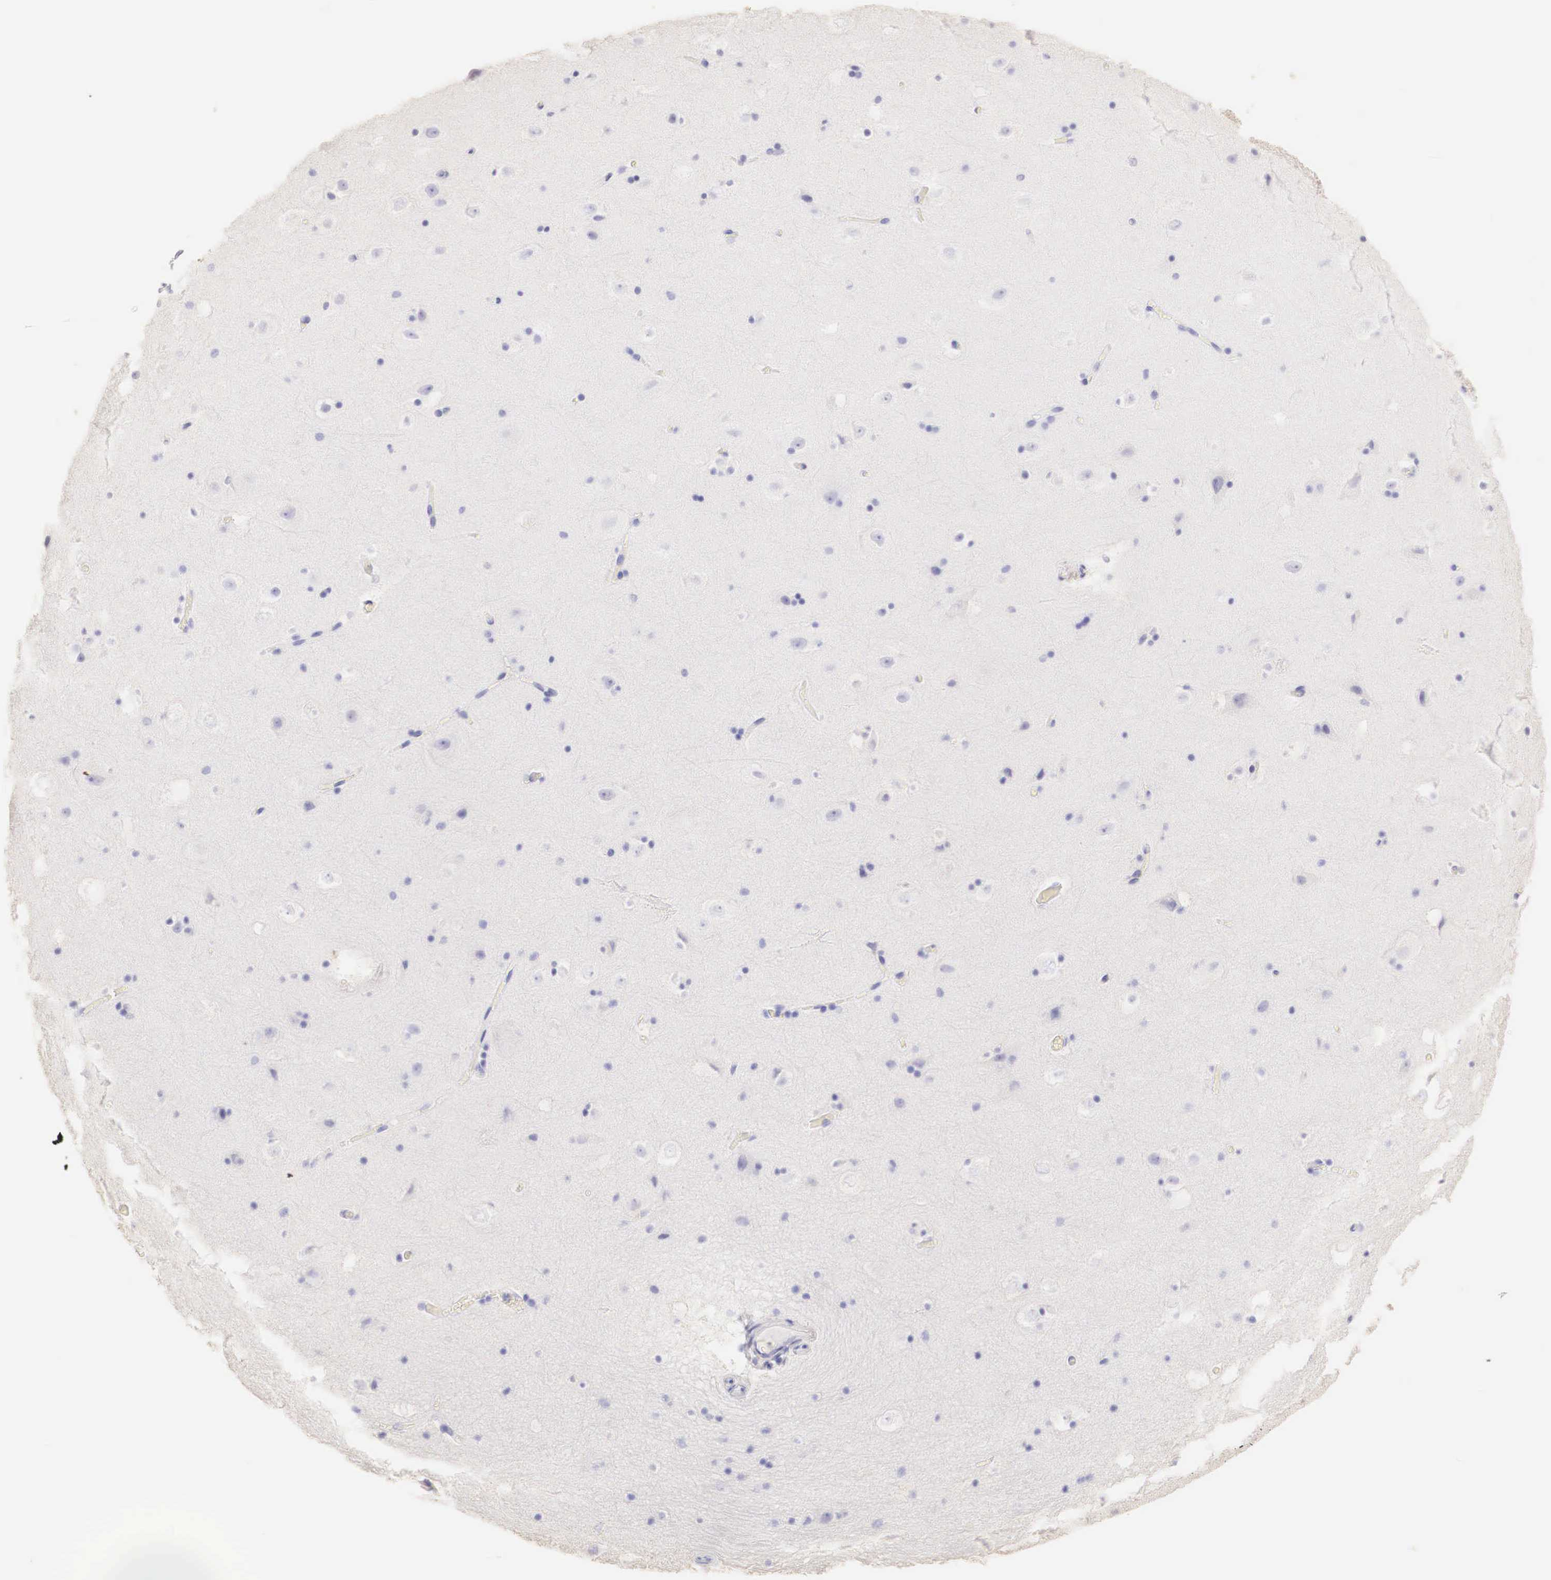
{"staining": {"intensity": "negative", "quantity": "none", "location": "none"}, "tissue": "hippocampus", "cell_type": "Glial cells", "image_type": "normal", "snomed": [{"axis": "morphology", "description": "Normal tissue, NOS"}, {"axis": "topography", "description": "Hippocampus"}], "caption": "IHC of benign hippocampus demonstrates no positivity in glial cells.", "gene": "ERBB2", "patient": {"sex": "male", "age": 45}}